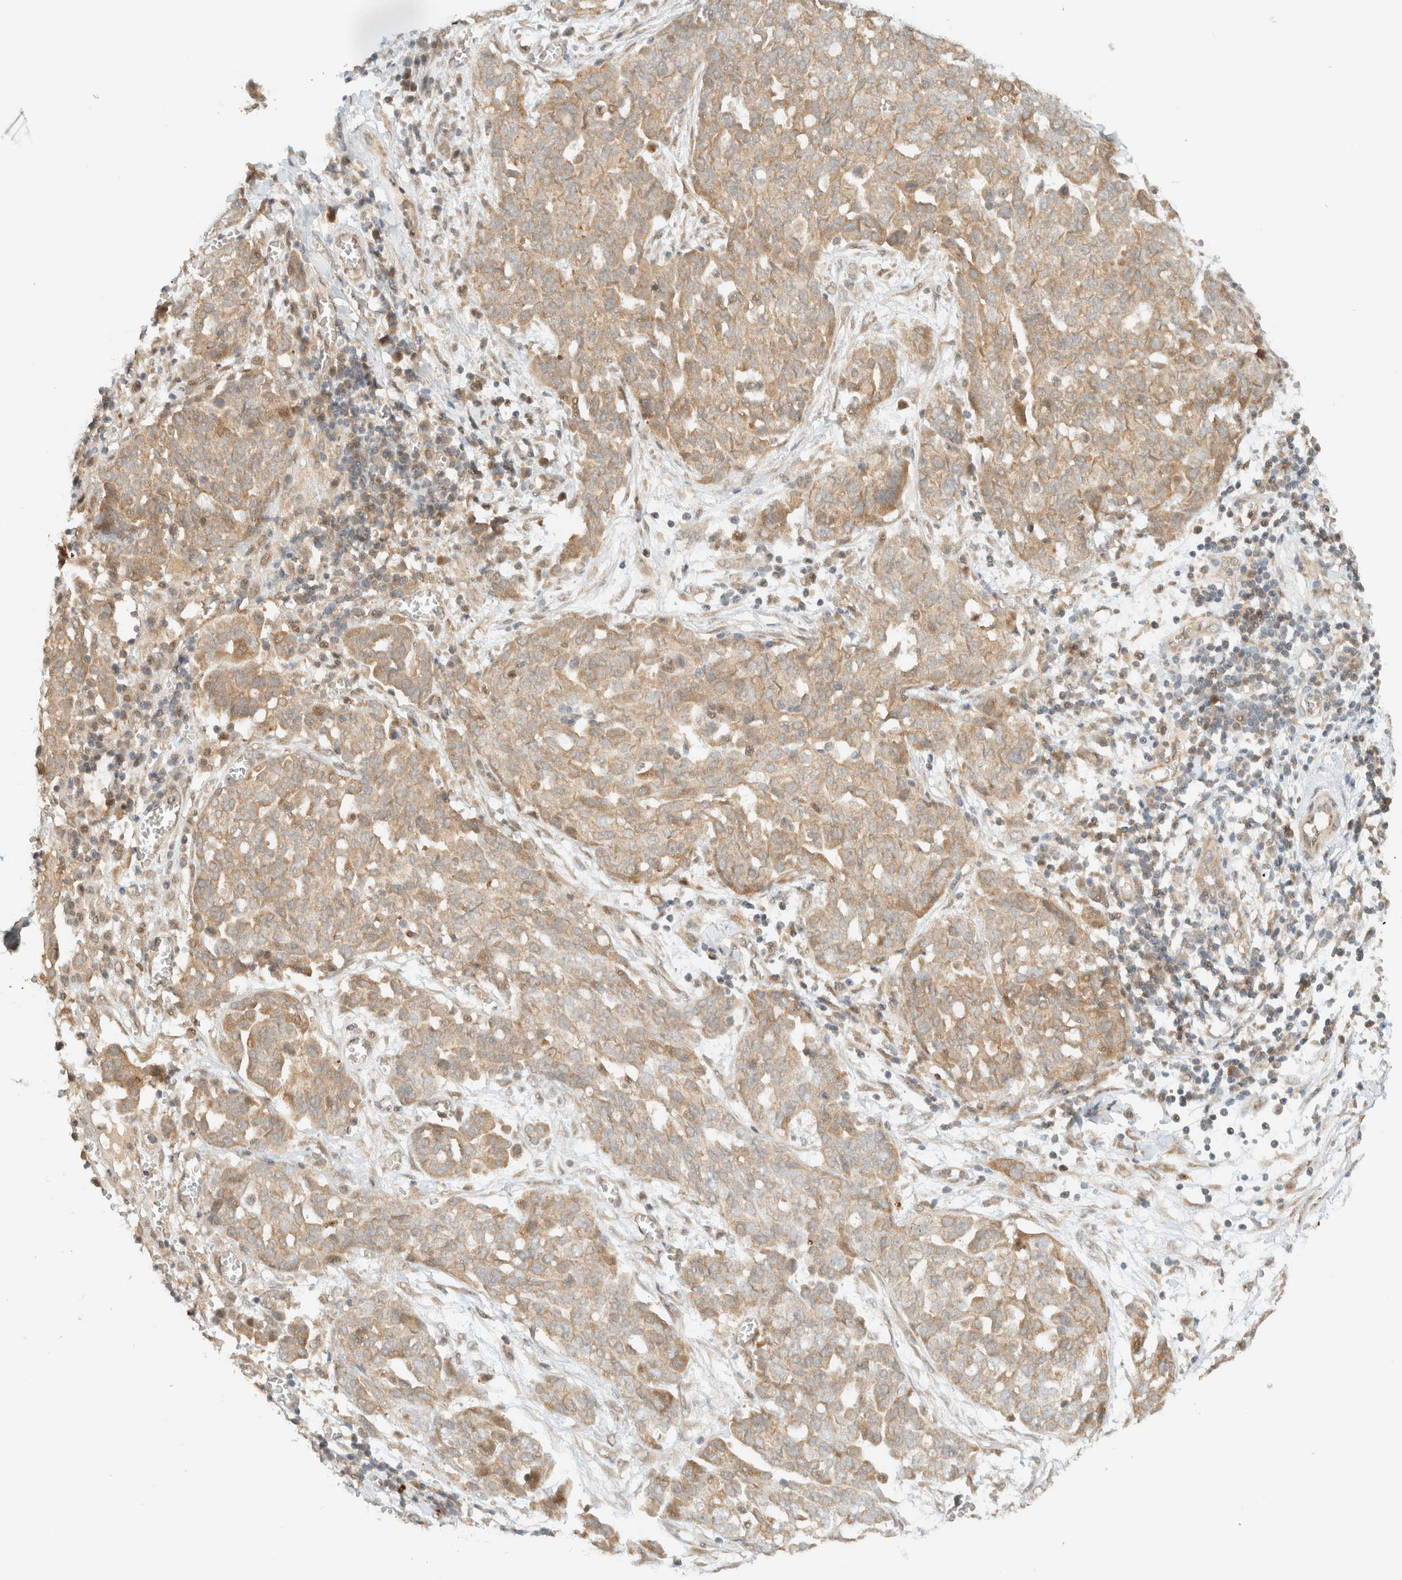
{"staining": {"intensity": "weak", "quantity": ">75%", "location": "cytoplasmic/membranous"}, "tissue": "ovarian cancer", "cell_type": "Tumor cells", "image_type": "cancer", "snomed": [{"axis": "morphology", "description": "Cystadenocarcinoma, serous, NOS"}, {"axis": "topography", "description": "Soft tissue"}, {"axis": "topography", "description": "Ovary"}], "caption": "Immunohistochemistry micrograph of human ovarian cancer stained for a protein (brown), which displays low levels of weak cytoplasmic/membranous expression in approximately >75% of tumor cells.", "gene": "ZBTB34", "patient": {"sex": "female", "age": 57}}